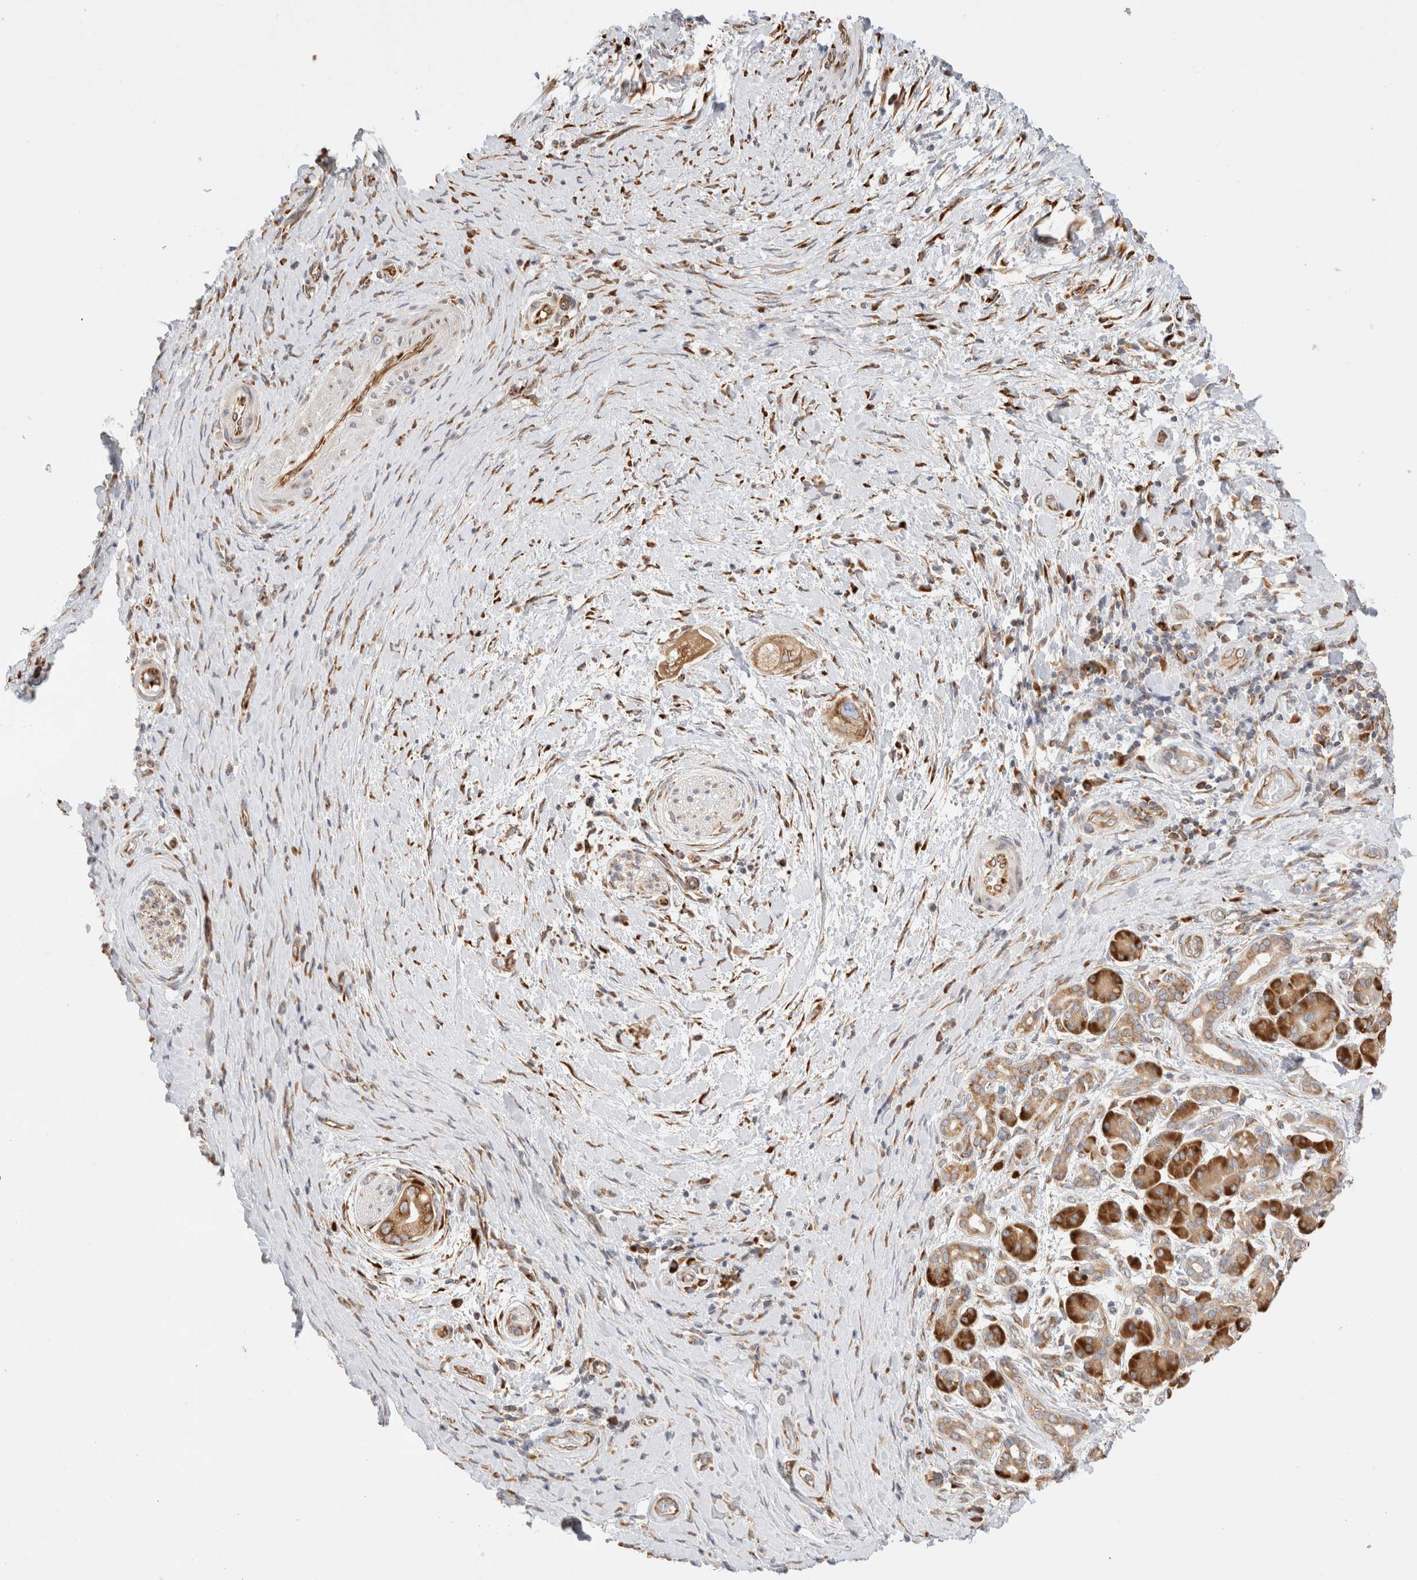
{"staining": {"intensity": "moderate", "quantity": ">75%", "location": "cytoplasmic/membranous"}, "tissue": "pancreatic cancer", "cell_type": "Tumor cells", "image_type": "cancer", "snomed": [{"axis": "morphology", "description": "Adenocarcinoma, NOS"}, {"axis": "topography", "description": "Pancreas"}], "caption": "Pancreatic cancer (adenocarcinoma) was stained to show a protein in brown. There is medium levels of moderate cytoplasmic/membranous positivity in about >75% of tumor cells.", "gene": "ZC2HC1A", "patient": {"sex": "male", "age": 58}}